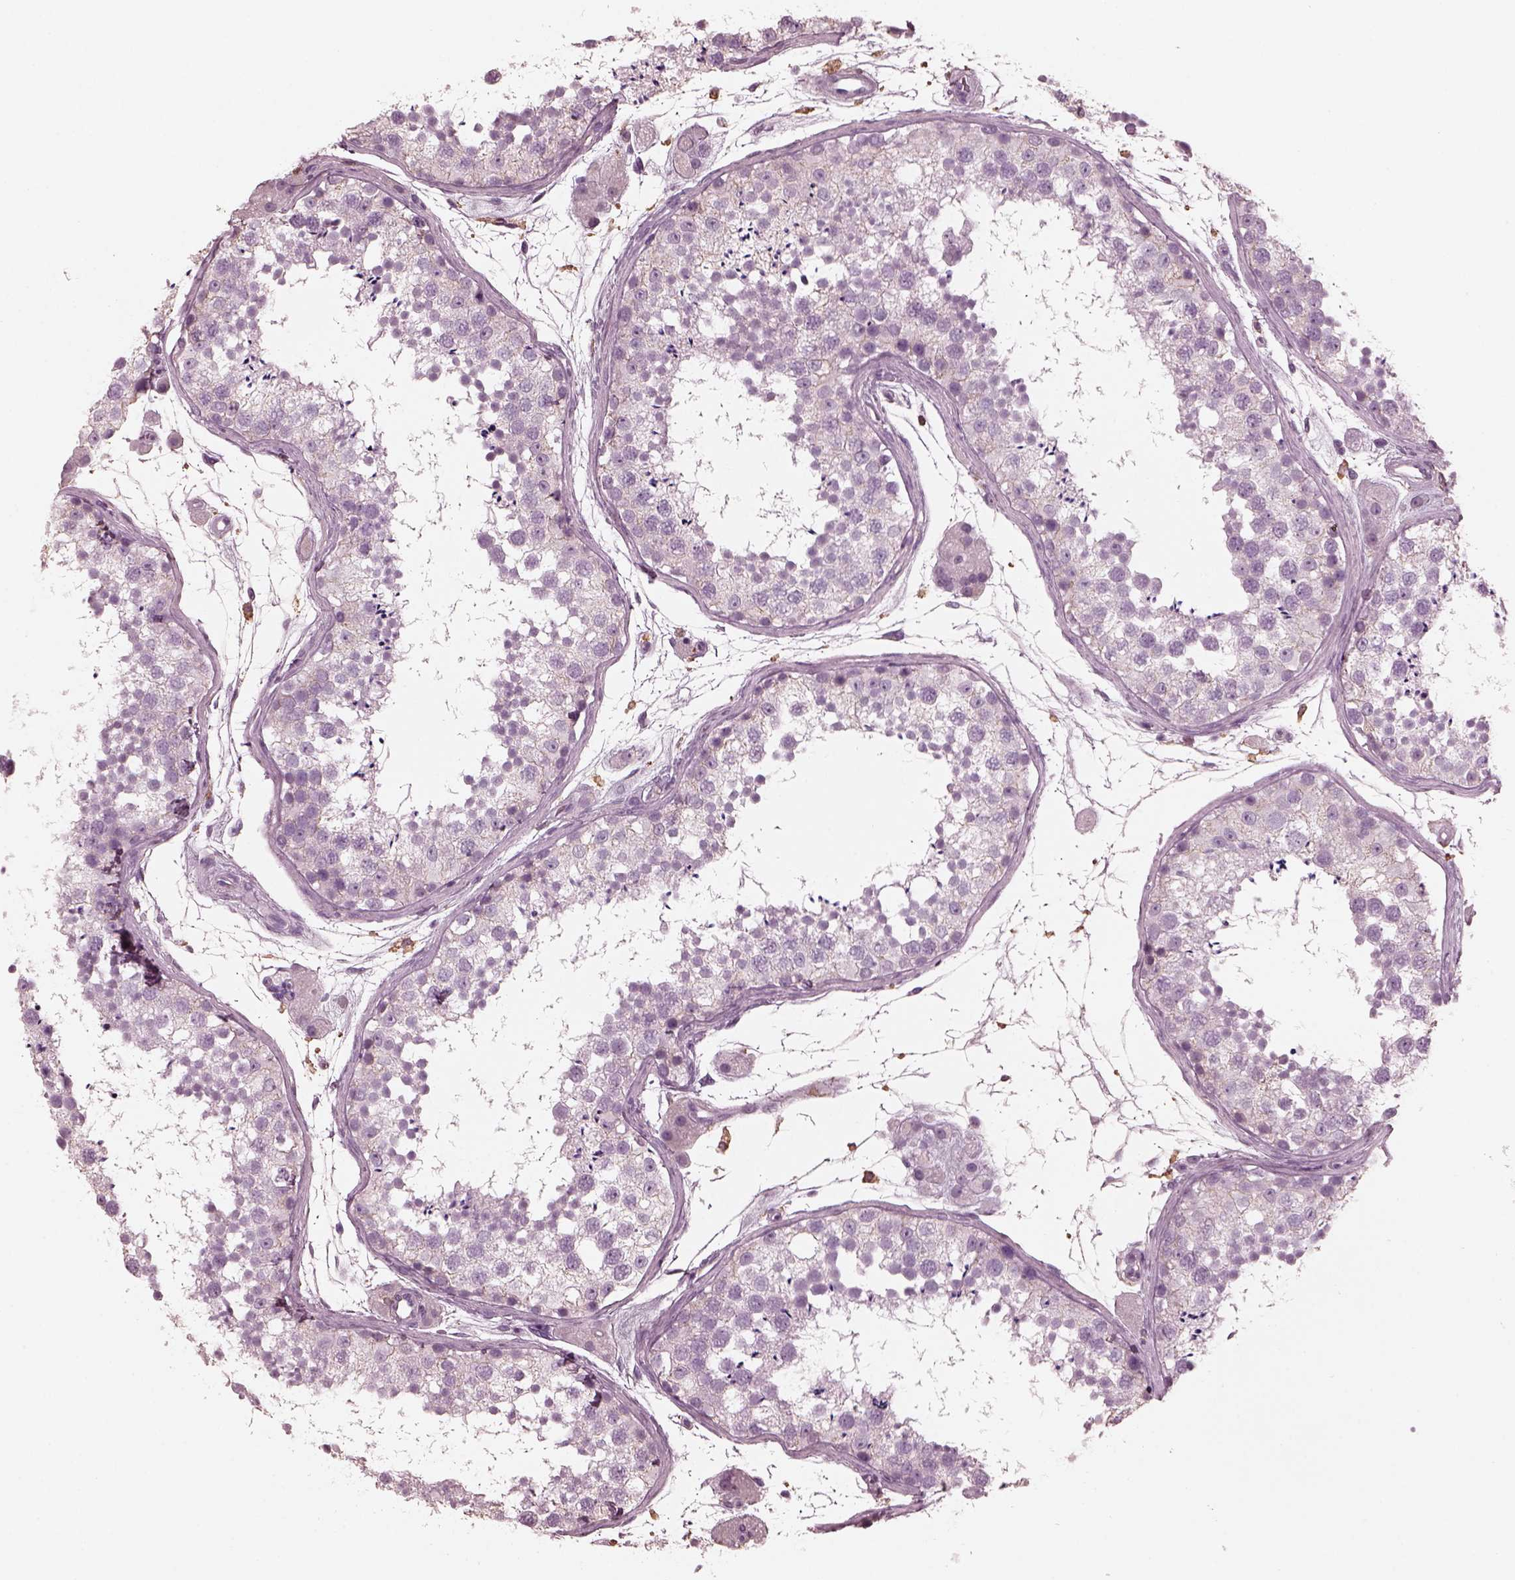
{"staining": {"intensity": "negative", "quantity": "none", "location": "none"}, "tissue": "testis", "cell_type": "Cells in seminiferous ducts", "image_type": "normal", "snomed": [{"axis": "morphology", "description": "Normal tissue, NOS"}, {"axis": "topography", "description": "Testis"}], "caption": "Immunohistochemistry (IHC) of unremarkable testis shows no positivity in cells in seminiferous ducts. The staining is performed using DAB brown chromogen with nuclei counter-stained in using hematoxylin.", "gene": "CGA", "patient": {"sex": "male", "age": 41}}